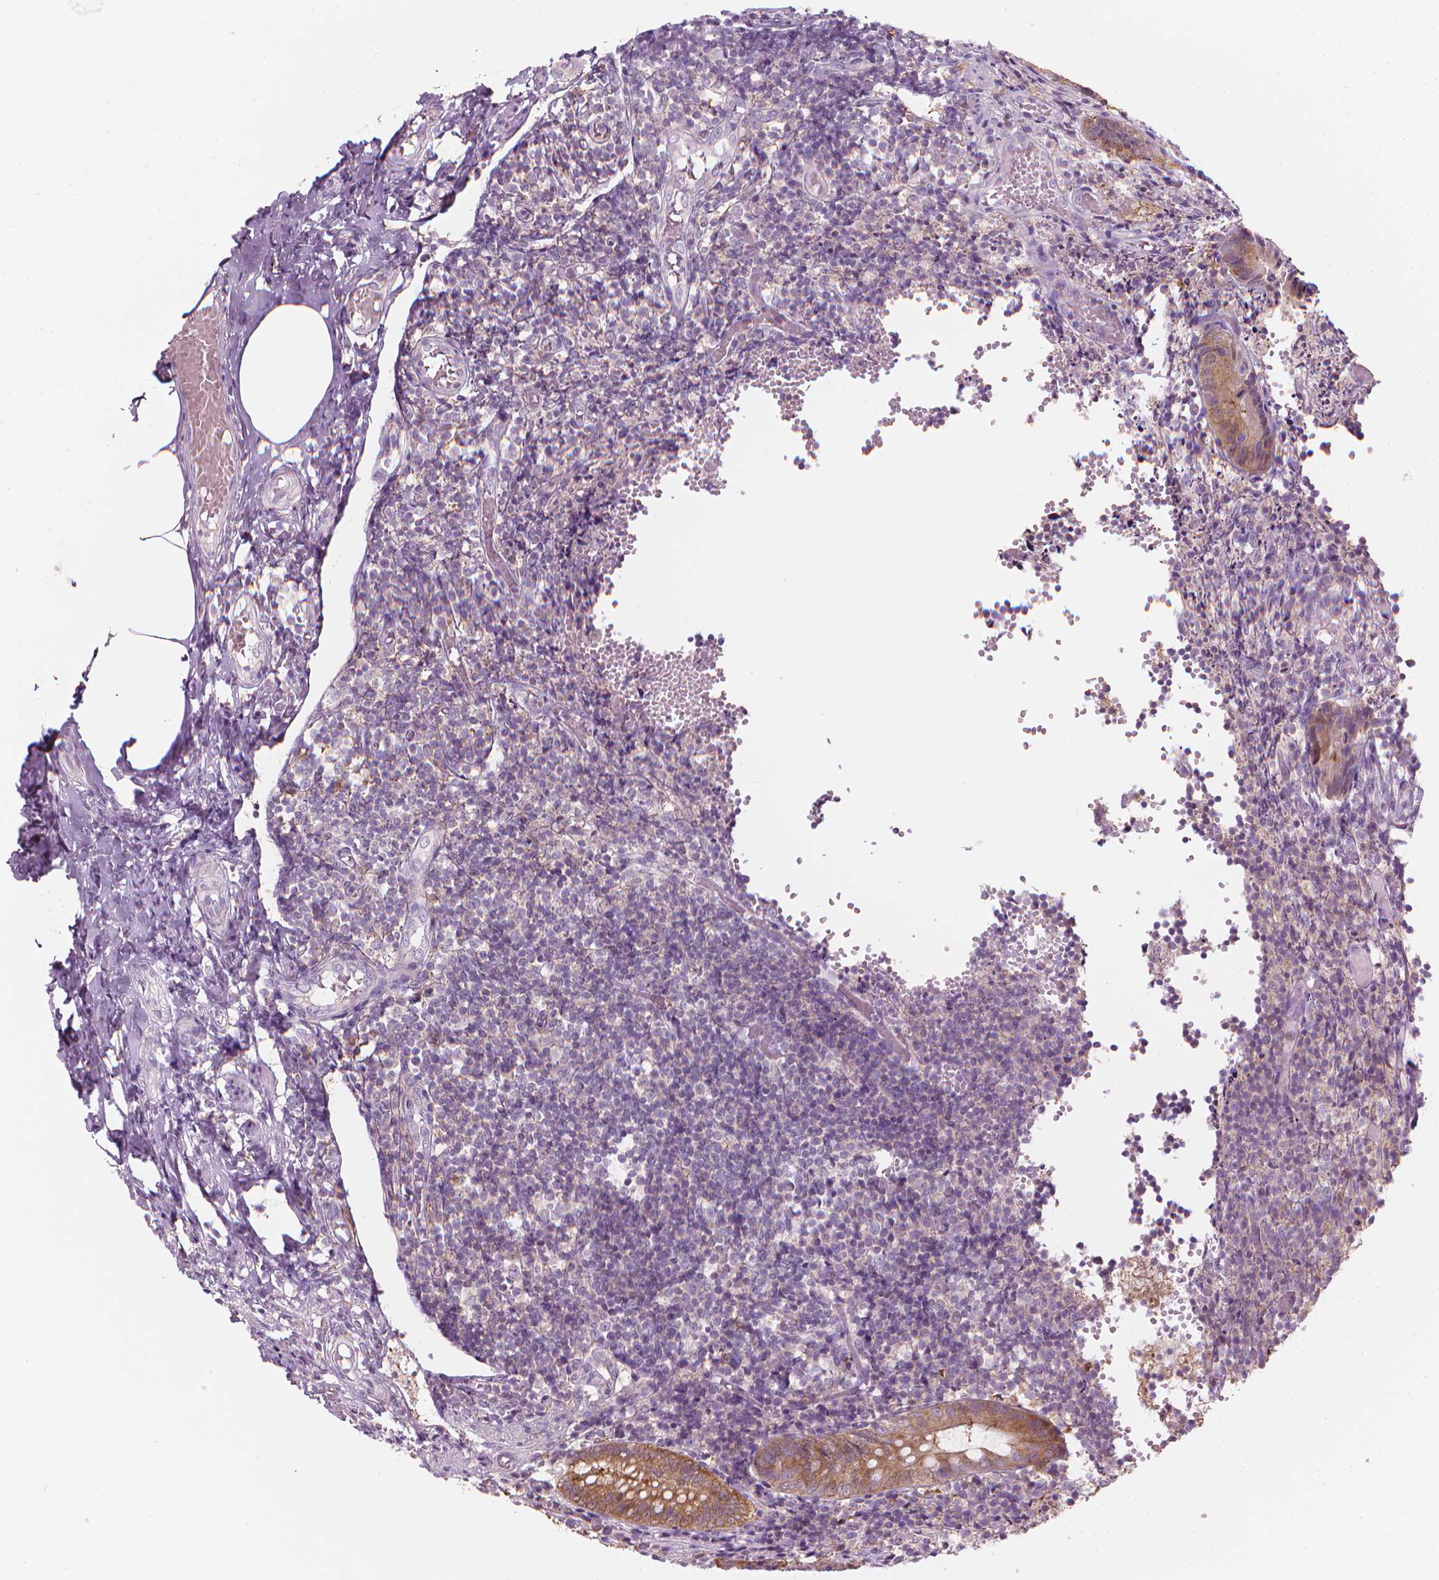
{"staining": {"intensity": "strong", "quantity": ">75%", "location": "cytoplasmic/membranous"}, "tissue": "appendix", "cell_type": "Glandular cells", "image_type": "normal", "snomed": [{"axis": "morphology", "description": "Normal tissue, NOS"}, {"axis": "topography", "description": "Appendix"}], "caption": "IHC image of unremarkable appendix stained for a protein (brown), which shows high levels of strong cytoplasmic/membranous positivity in about >75% of glandular cells.", "gene": "SHMT1", "patient": {"sex": "female", "age": 32}}